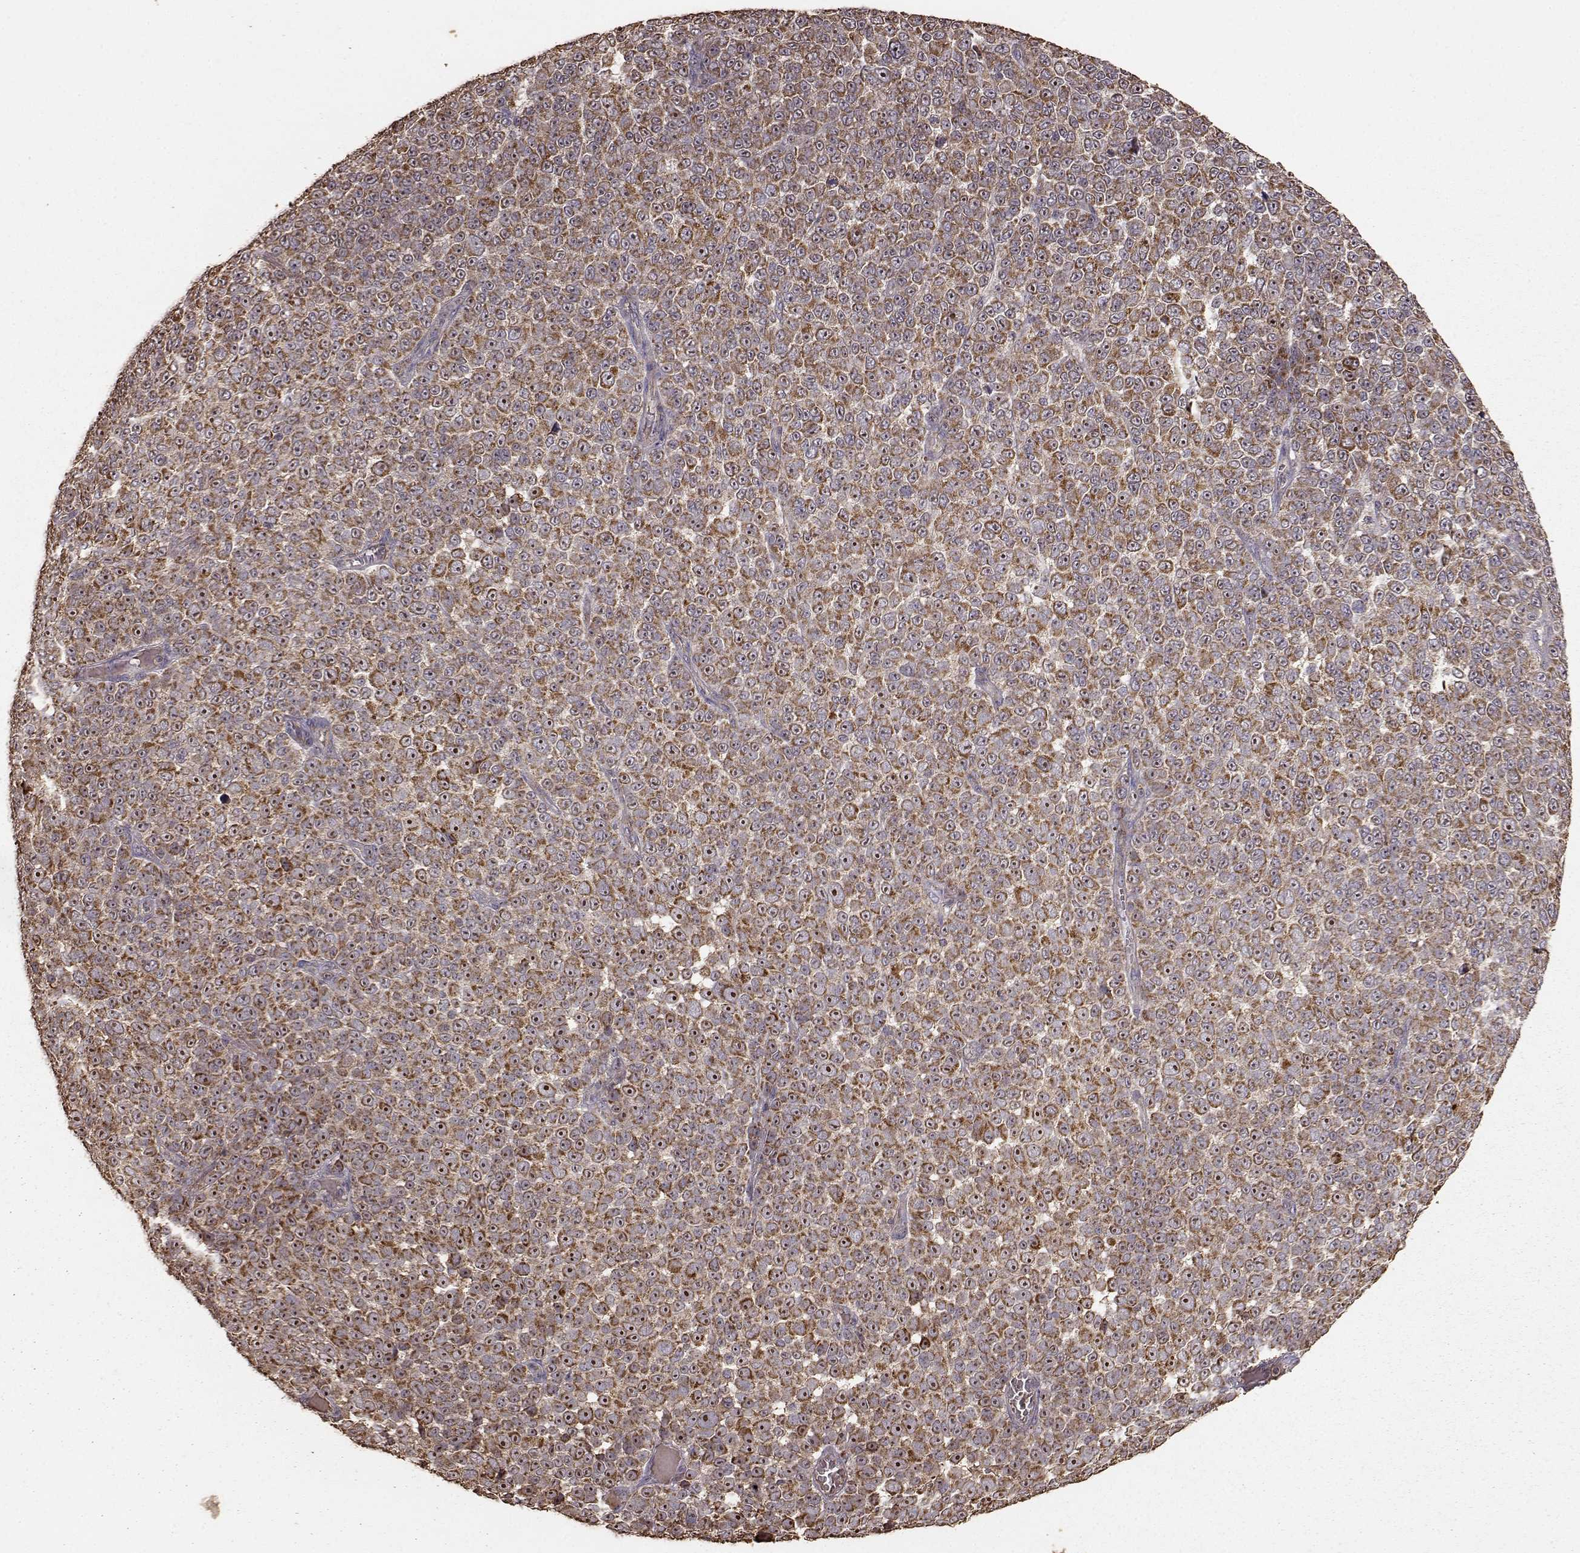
{"staining": {"intensity": "moderate", "quantity": ">75%", "location": "cytoplasmic/membranous,nuclear"}, "tissue": "melanoma", "cell_type": "Tumor cells", "image_type": "cancer", "snomed": [{"axis": "morphology", "description": "Malignant melanoma, NOS"}, {"axis": "topography", "description": "Skin"}], "caption": "Protein expression by IHC reveals moderate cytoplasmic/membranous and nuclear positivity in approximately >75% of tumor cells in malignant melanoma.", "gene": "PTGES2", "patient": {"sex": "female", "age": 95}}